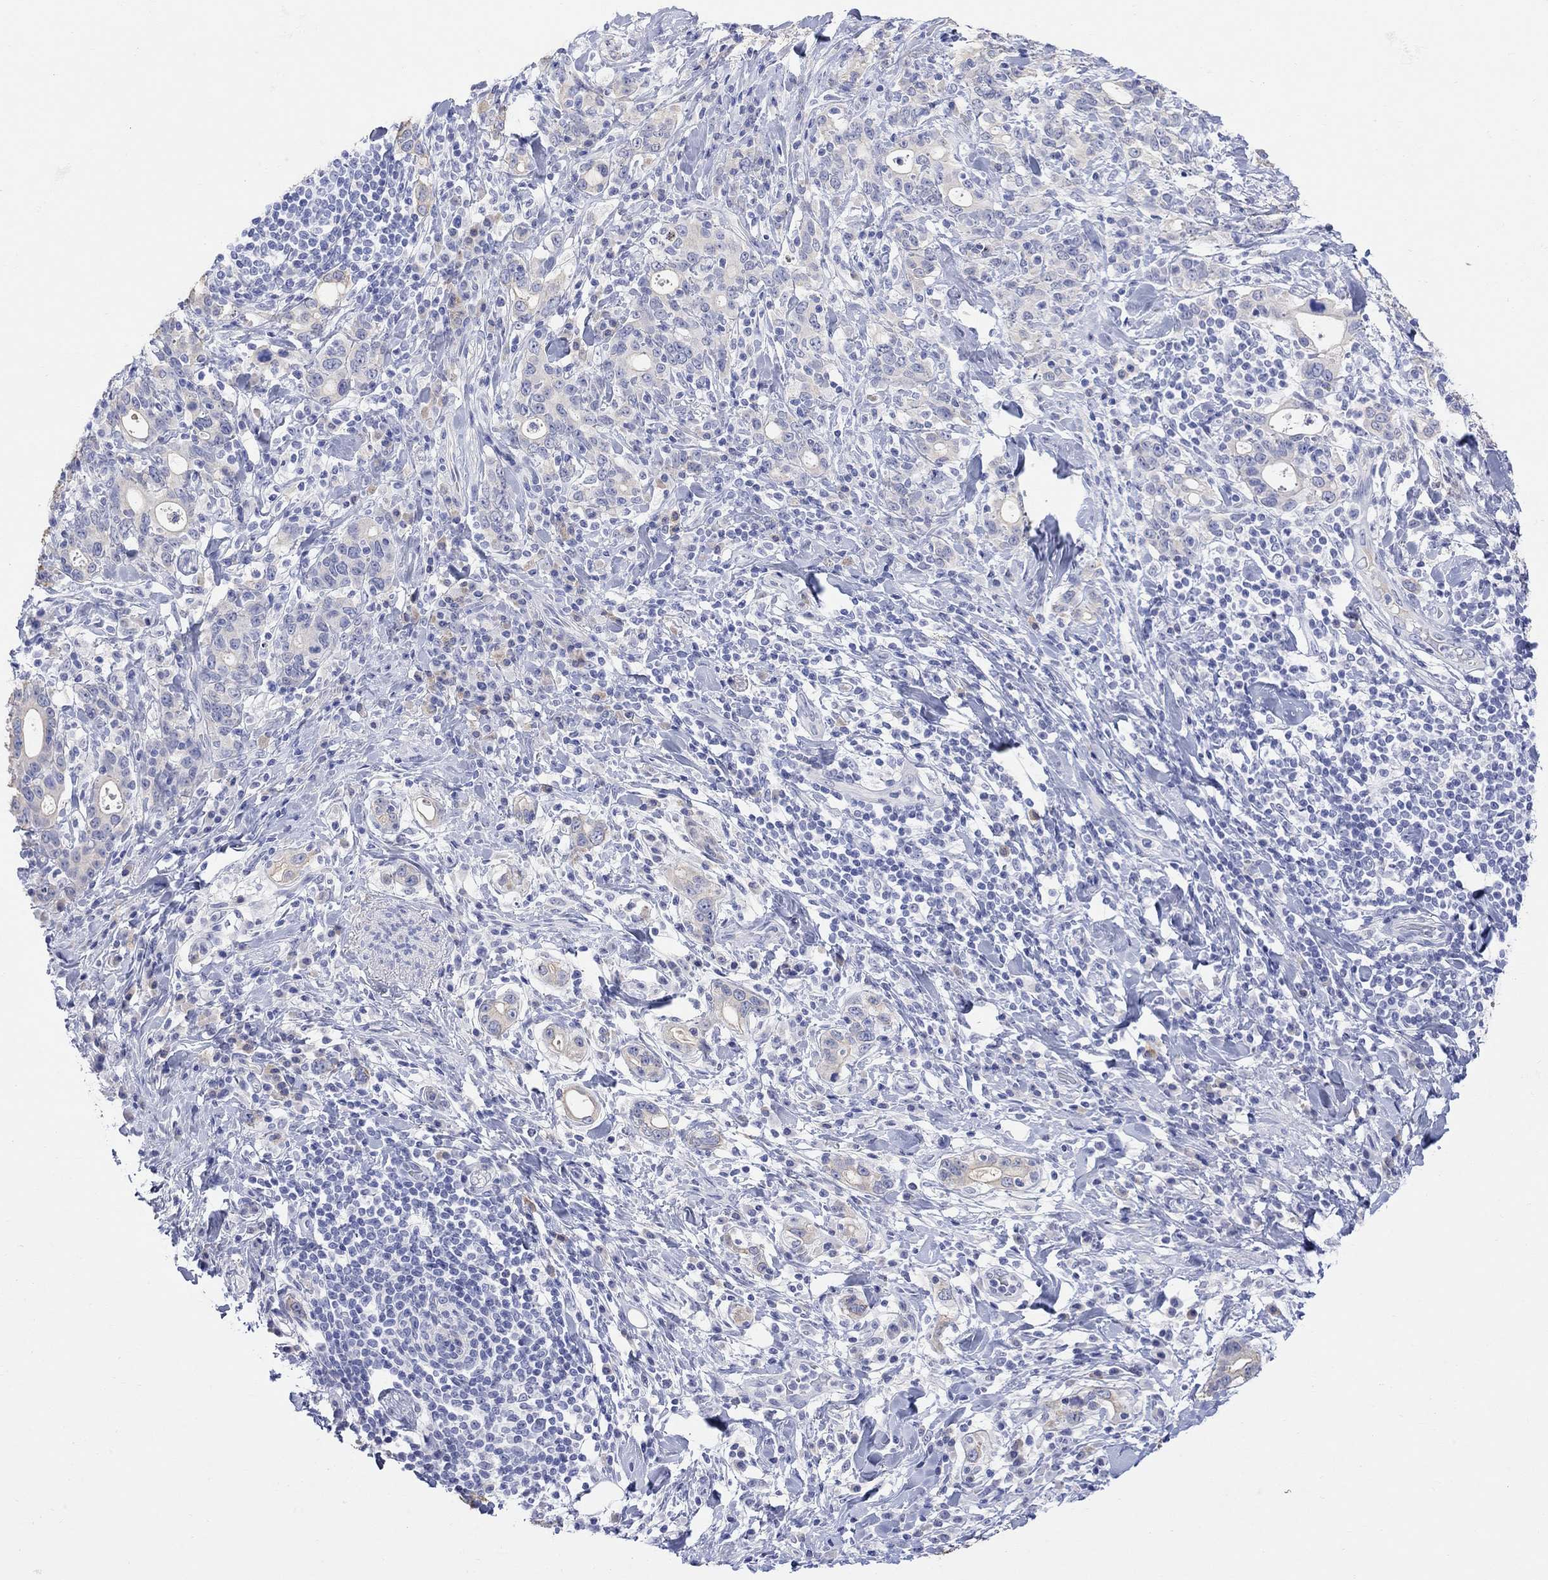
{"staining": {"intensity": "negative", "quantity": "none", "location": "none"}, "tissue": "stomach cancer", "cell_type": "Tumor cells", "image_type": "cancer", "snomed": [{"axis": "morphology", "description": "Adenocarcinoma, NOS"}, {"axis": "topography", "description": "Stomach"}], "caption": "Tumor cells are negative for protein expression in human stomach cancer.", "gene": "TYR", "patient": {"sex": "male", "age": 79}}